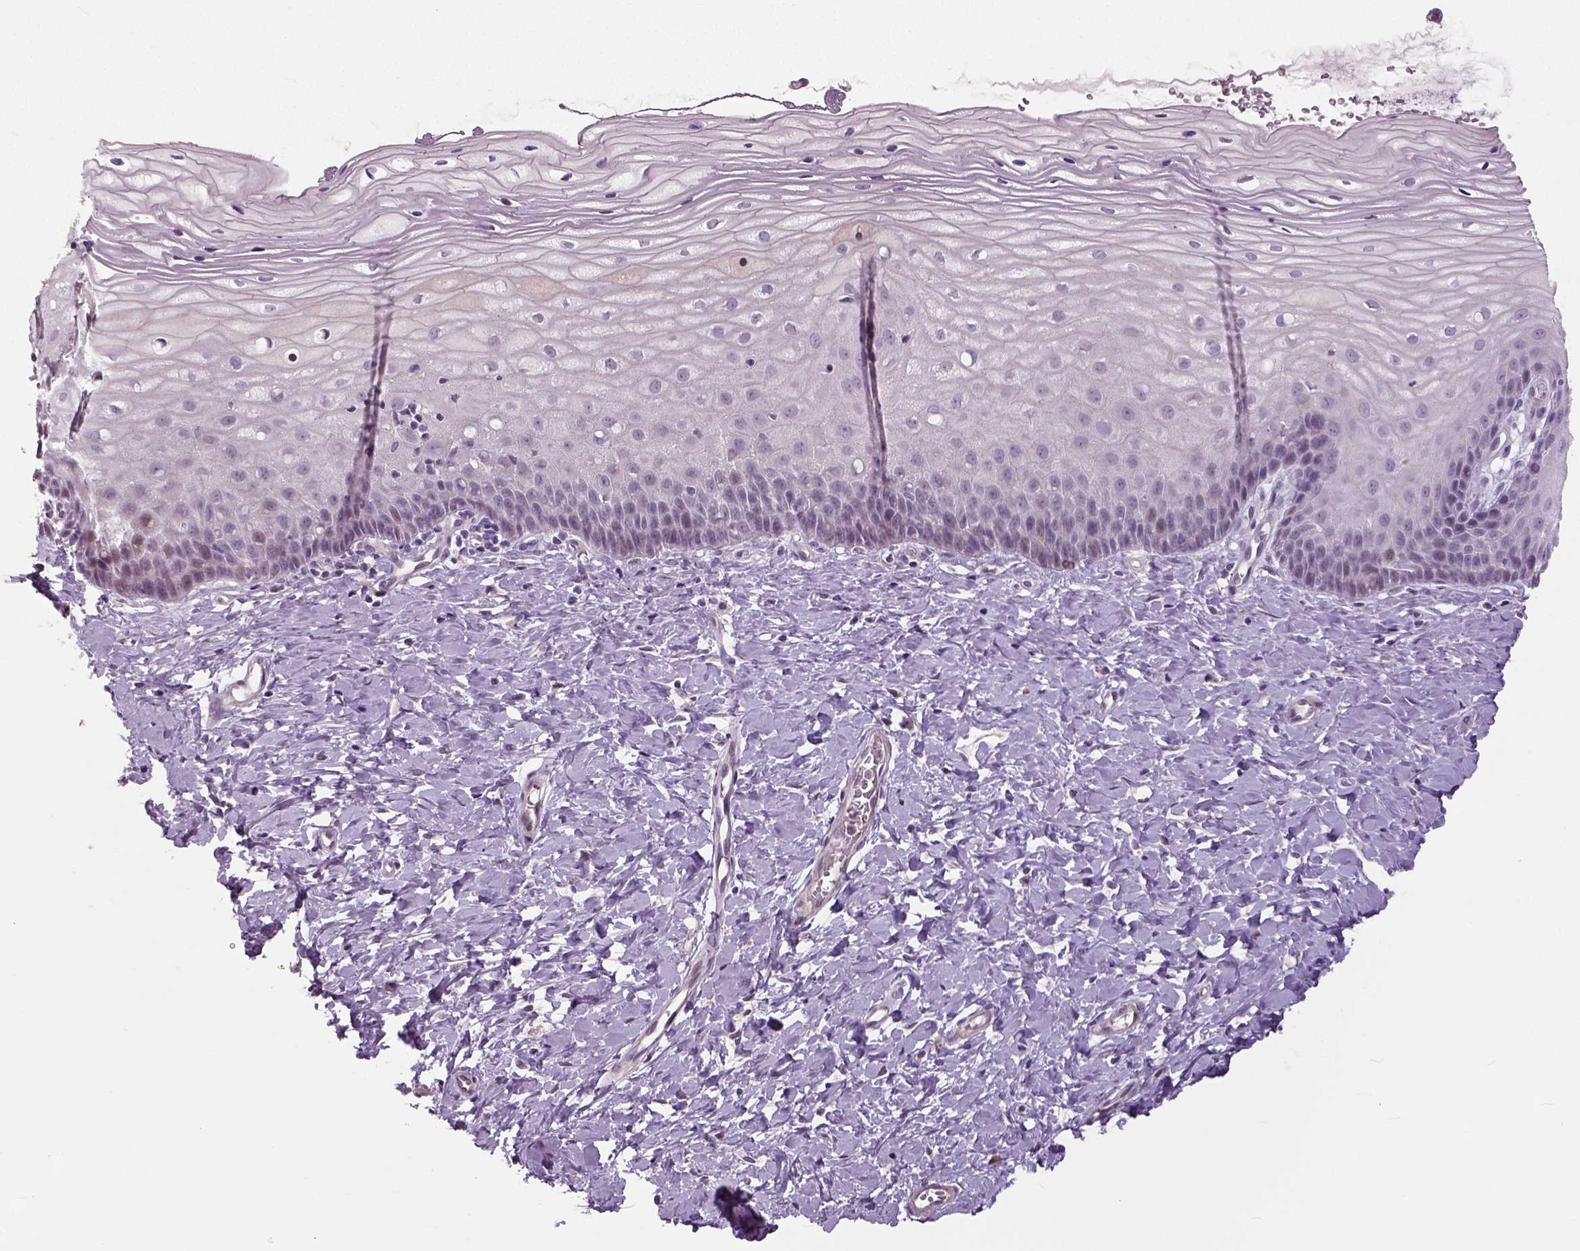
{"staining": {"intensity": "negative", "quantity": "none", "location": "none"}, "tissue": "cervix", "cell_type": "Glandular cells", "image_type": "normal", "snomed": [{"axis": "morphology", "description": "Normal tissue, NOS"}, {"axis": "topography", "description": "Cervix"}], "caption": "Immunohistochemistry (IHC) photomicrograph of benign cervix: cervix stained with DAB displays no significant protein staining in glandular cells. (DAB (3,3'-diaminobenzidine) IHC with hematoxylin counter stain).", "gene": "NECAB1", "patient": {"sex": "female", "age": 37}}